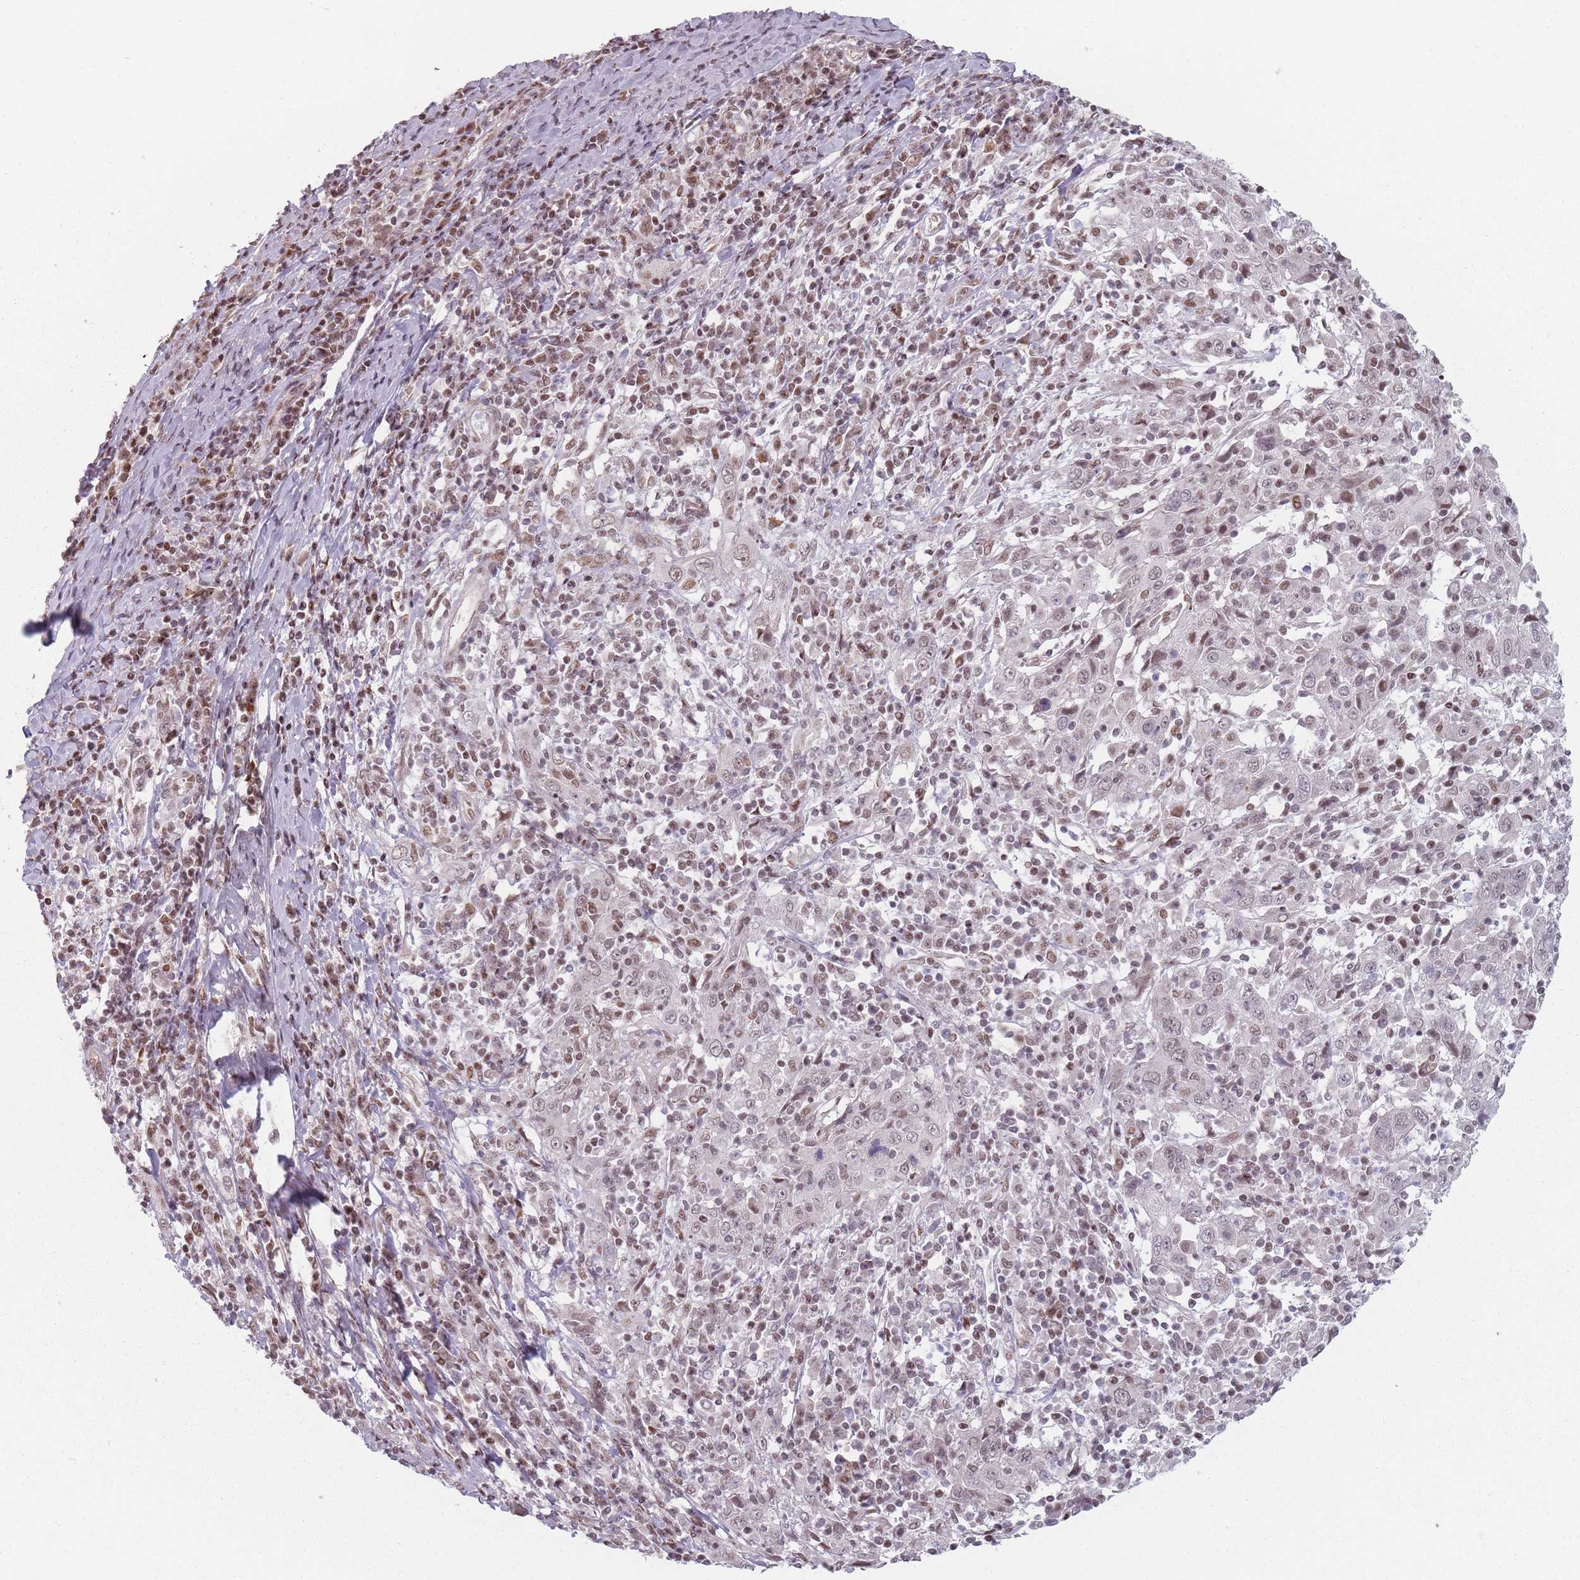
{"staining": {"intensity": "weak", "quantity": "25%-75%", "location": "nuclear"}, "tissue": "cervical cancer", "cell_type": "Tumor cells", "image_type": "cancer", "snomed": [{"axis": "morphology", "description": "Squamous cell carcinoma, NOS"}, {"axis": "topography", "description": "Cervix"}], "caption": "Cervical squamous cell carcinoma stained with immunohistochemistry reveals weak nuclear staining in about 25%-75% of tumor cells.", "gene": "SH3BGRL2", "patient": {"sex": "female", "age": 46}}